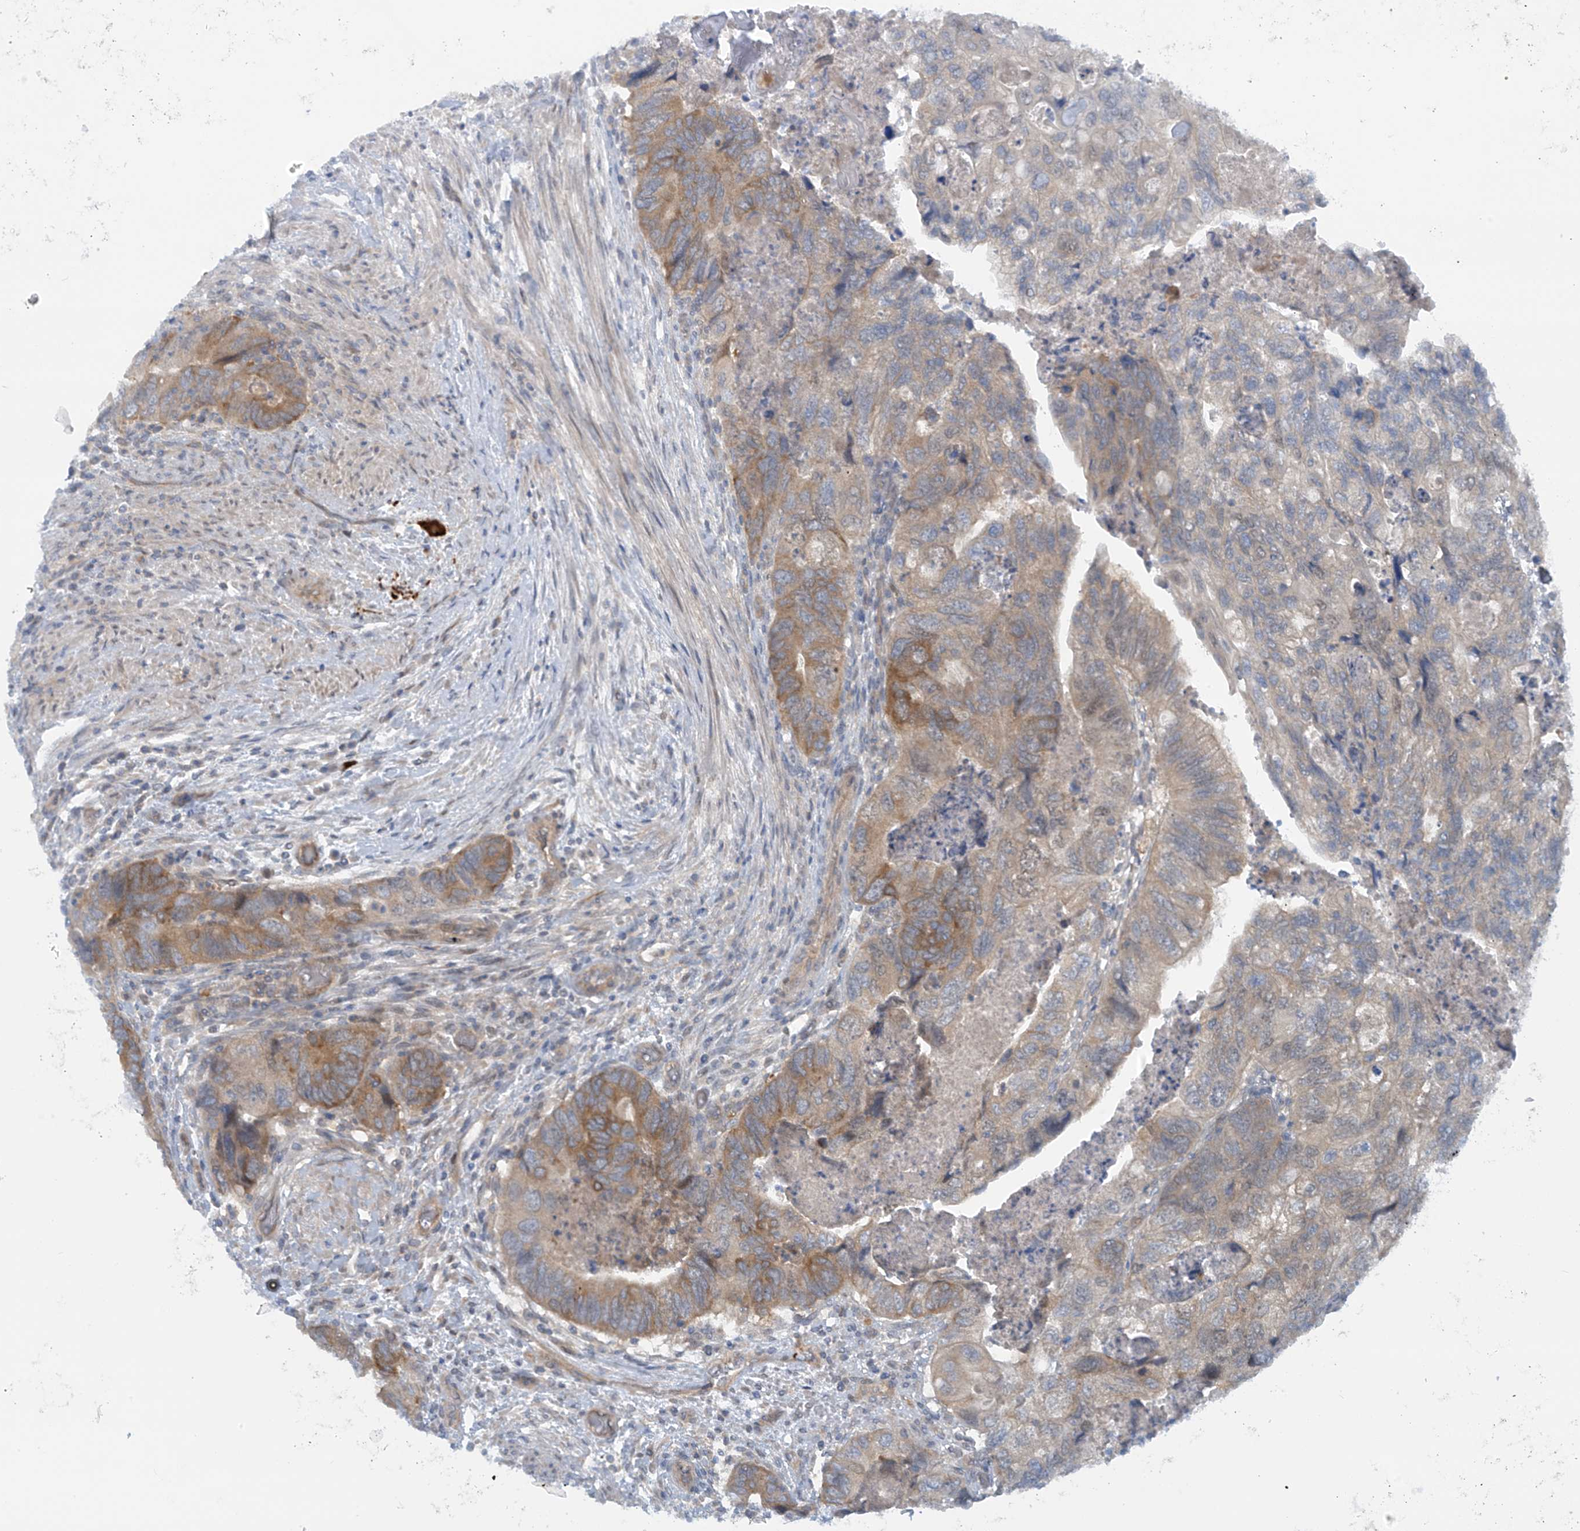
{"staining": {"intensity": "moderate", "quantity": "25%-75%", "location": "cytoplasmic/membranous"}, "tissue": "colorectal cancer", "cell_type": "Tumor cells", "image_type": "cancer", "snomed": [{"axis": "morphology", "description": "Adenocarcinoma, NOS"}, {"axis": "topography", "description": "Rectum"}], "caption": "Protein positivity by IHC shows moderate cytoplasmic/membranous staining in approximately 25%-75% of tumor cells in adenocarcinoma (colorectal).", "gene": "FSD1L", "patient": {"sex": "male", "age": 63}}